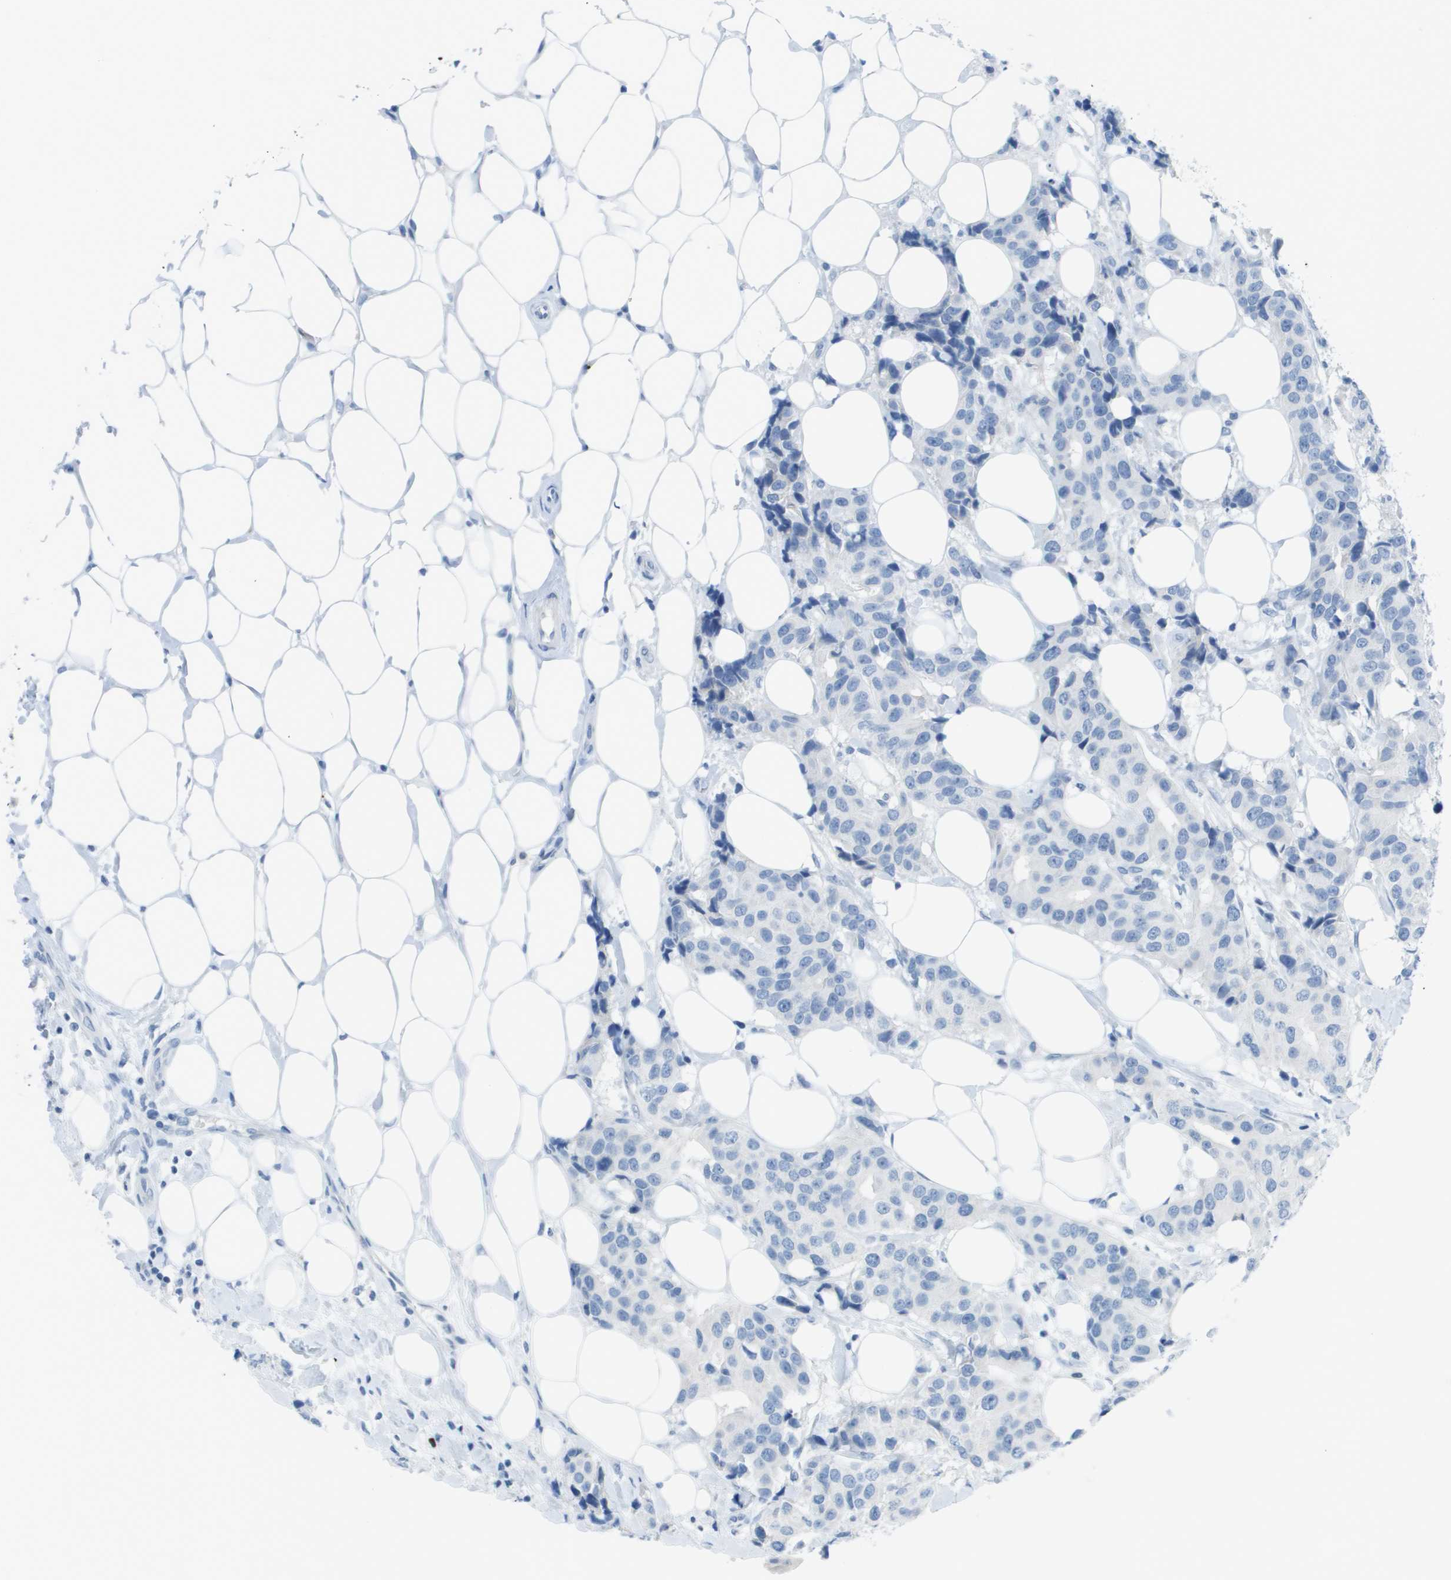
{"staining": {"intensity": "negative", "quantity": "none", "location": "none"}, "tissue": "breast cancer", "cell_type": "Tumor cells", "image_type": "cancer", "snomed": [{"axis": "morphology", "description": "Normal tissue, NOS"}, {"axis": "morphology", "description": "Duct carcinoma"}, {"axis": "topography", "description": "Breast"}], "caption": "High power microscopy histopathology image of an IHC micrograph of breast cancer (infiltrating ductal carcinoma), revealing no significant positivity in tumor cells.", "gene": "GPR18", "patient": {"sex": "female", "age": 39}}